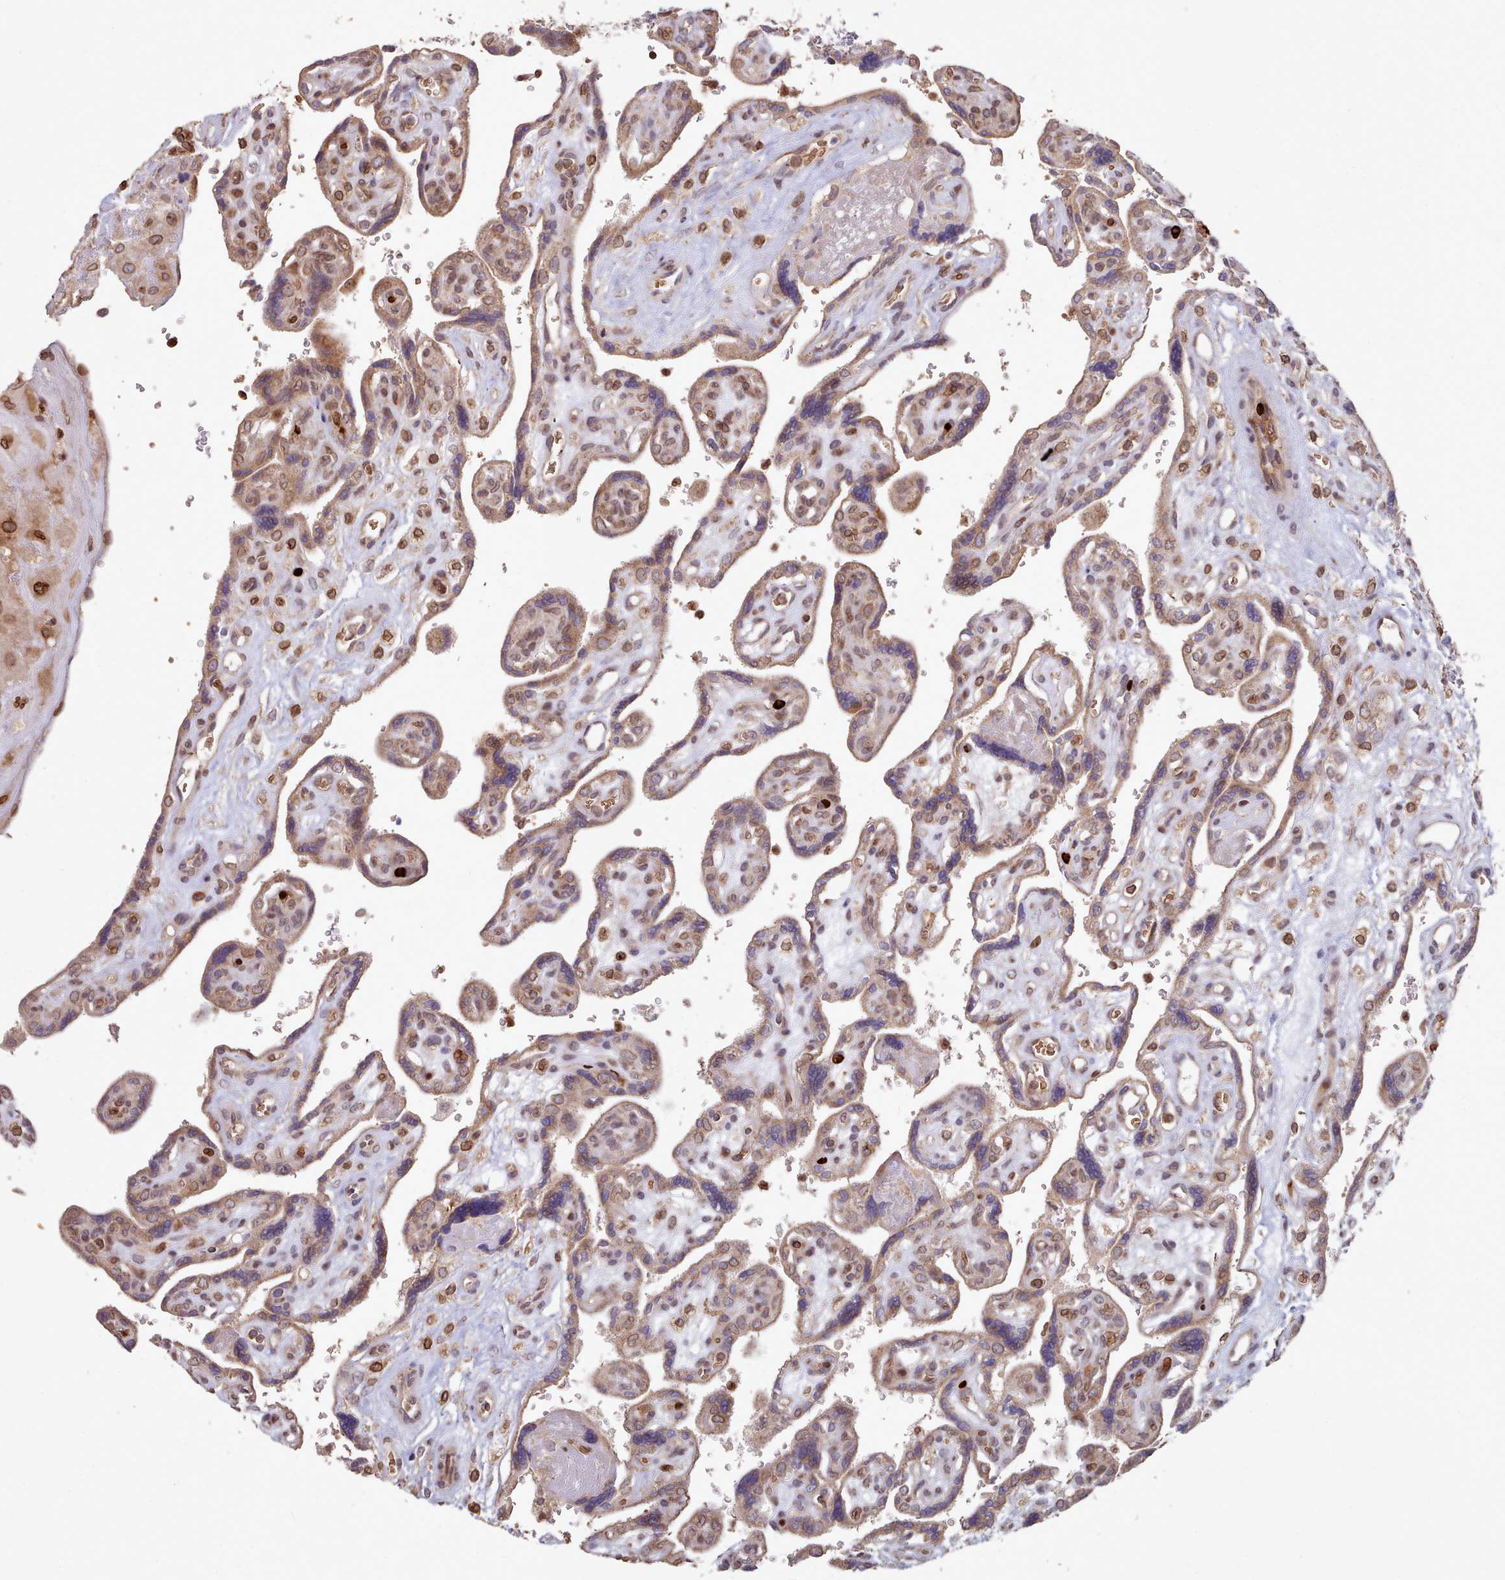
{"staining": {"intensity": "strong", "quantity": ">75%", "location": "cytoplasmic/membranous,nuclear"}, "tissue": "placenta", "cell_type": "Decidual cells", "image_type": "normal", "snomed": [{"axis": "morphology", "description": "Normal tissue, NOS"}, {"axis": "topography", "description": "Placenta"}], "caption": "IHC staining of unremarkable placenta, which displays high levels of strong cytoplasmic/membranous,nuclear positivity in approximately >75% of decidual cells indicating strong cytoplasmic/membranous,nuclear protein positivity. The staining was performed using DAB (brown) for protein detection and nuclei were counterstained in hematoxylin (blue).", "gene": "TOR1AIP1", "patient": {"sex": "female", "age": 39}}